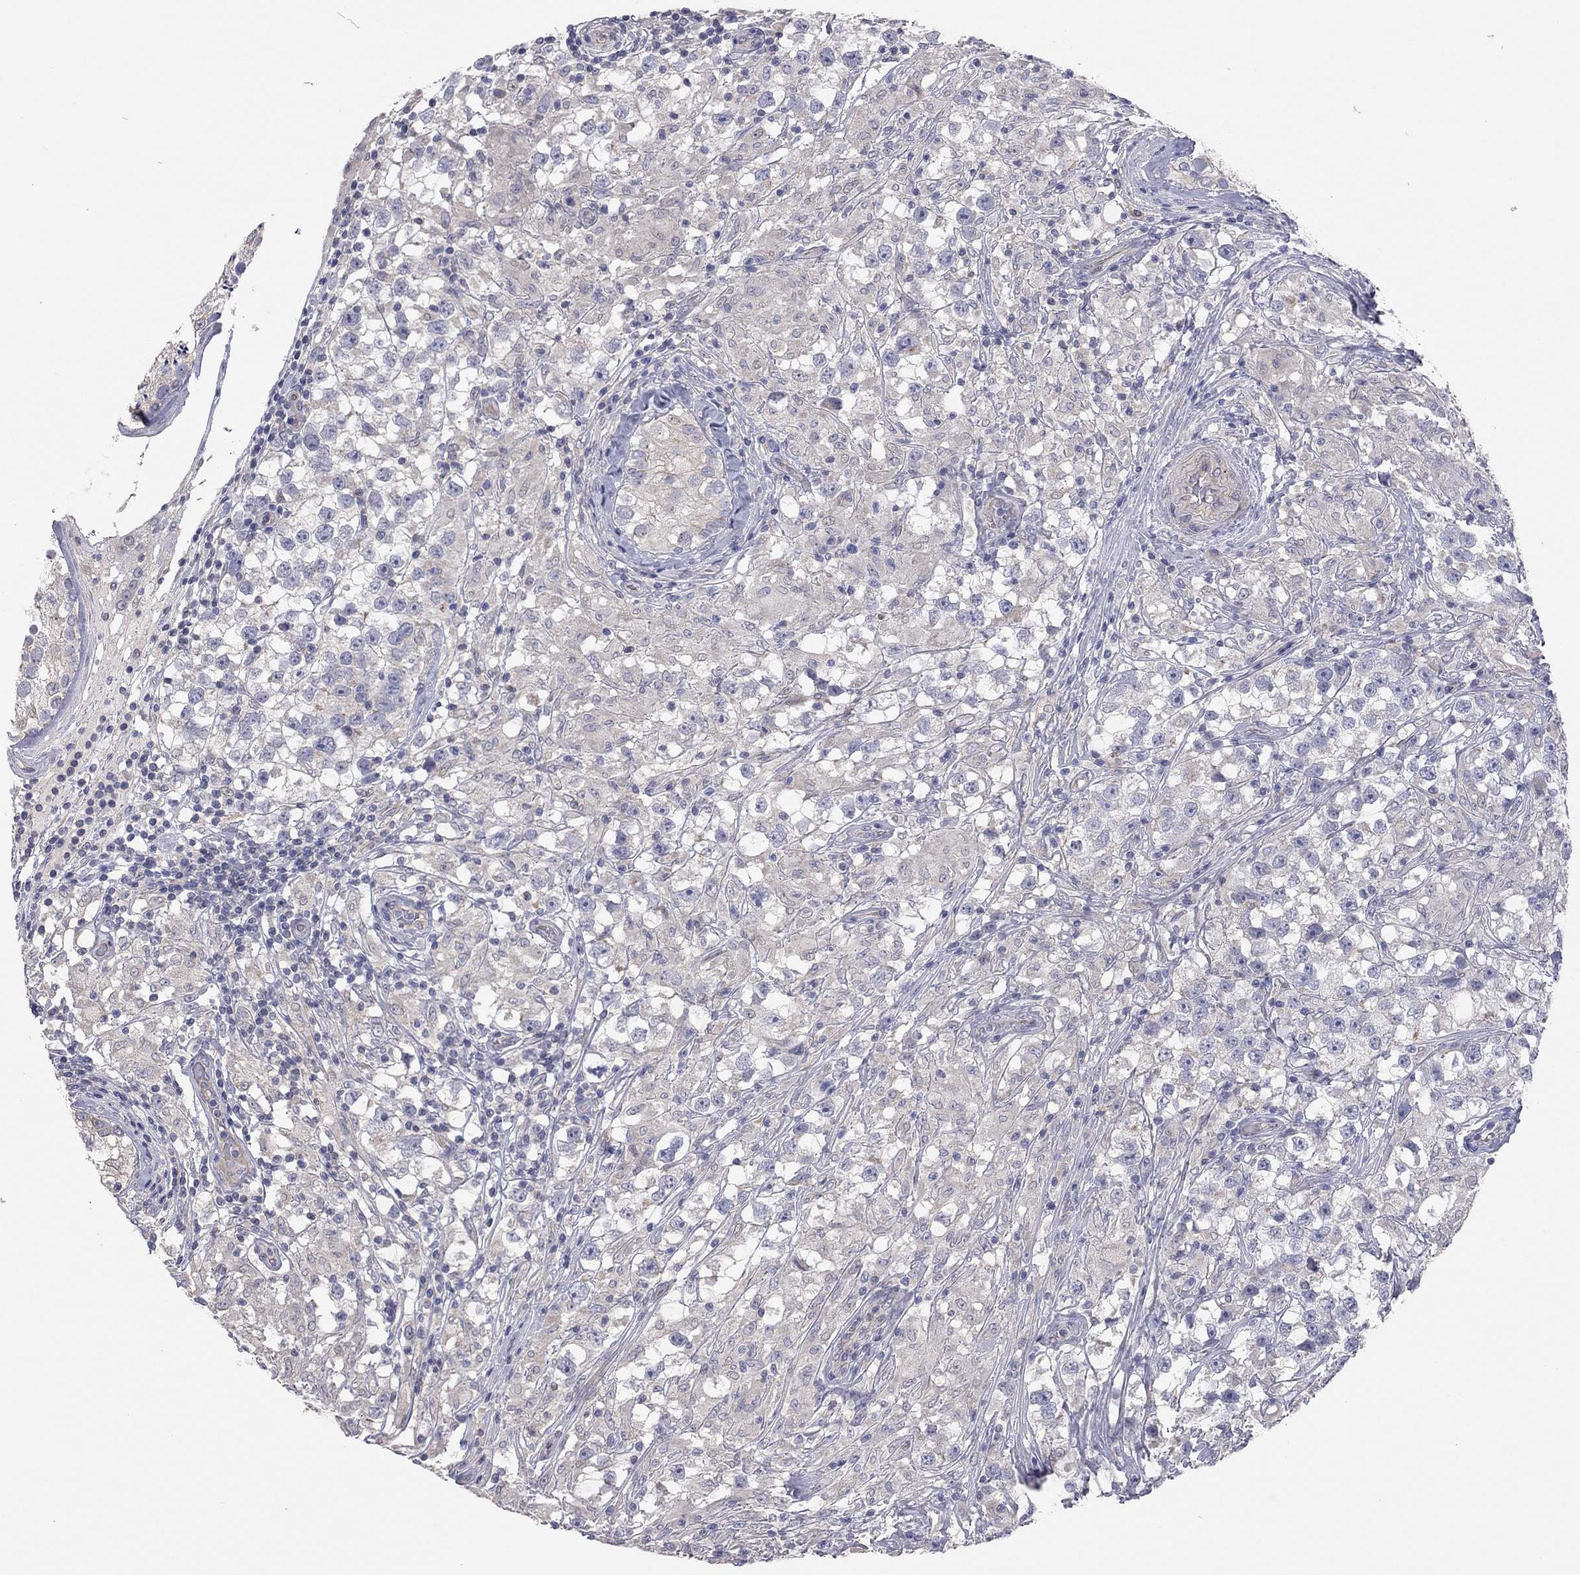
{"staining": {"intensity": "negative", "quantity": "none", "location": "none"}, "tissue": "testis cancer", "cell_type": "Tumor cells", "image_type": "cancer", "snomed": [{"axis": "morphology", "description": "Seminoma, NOS"}, {"axis": "topography", "description": "Testis"}], "caption": "Tumor cells show no significant protein expression in testis cancer (seminoma).", "gene": "KCNB1", "patient": {"sex": "male", "age": 46}}